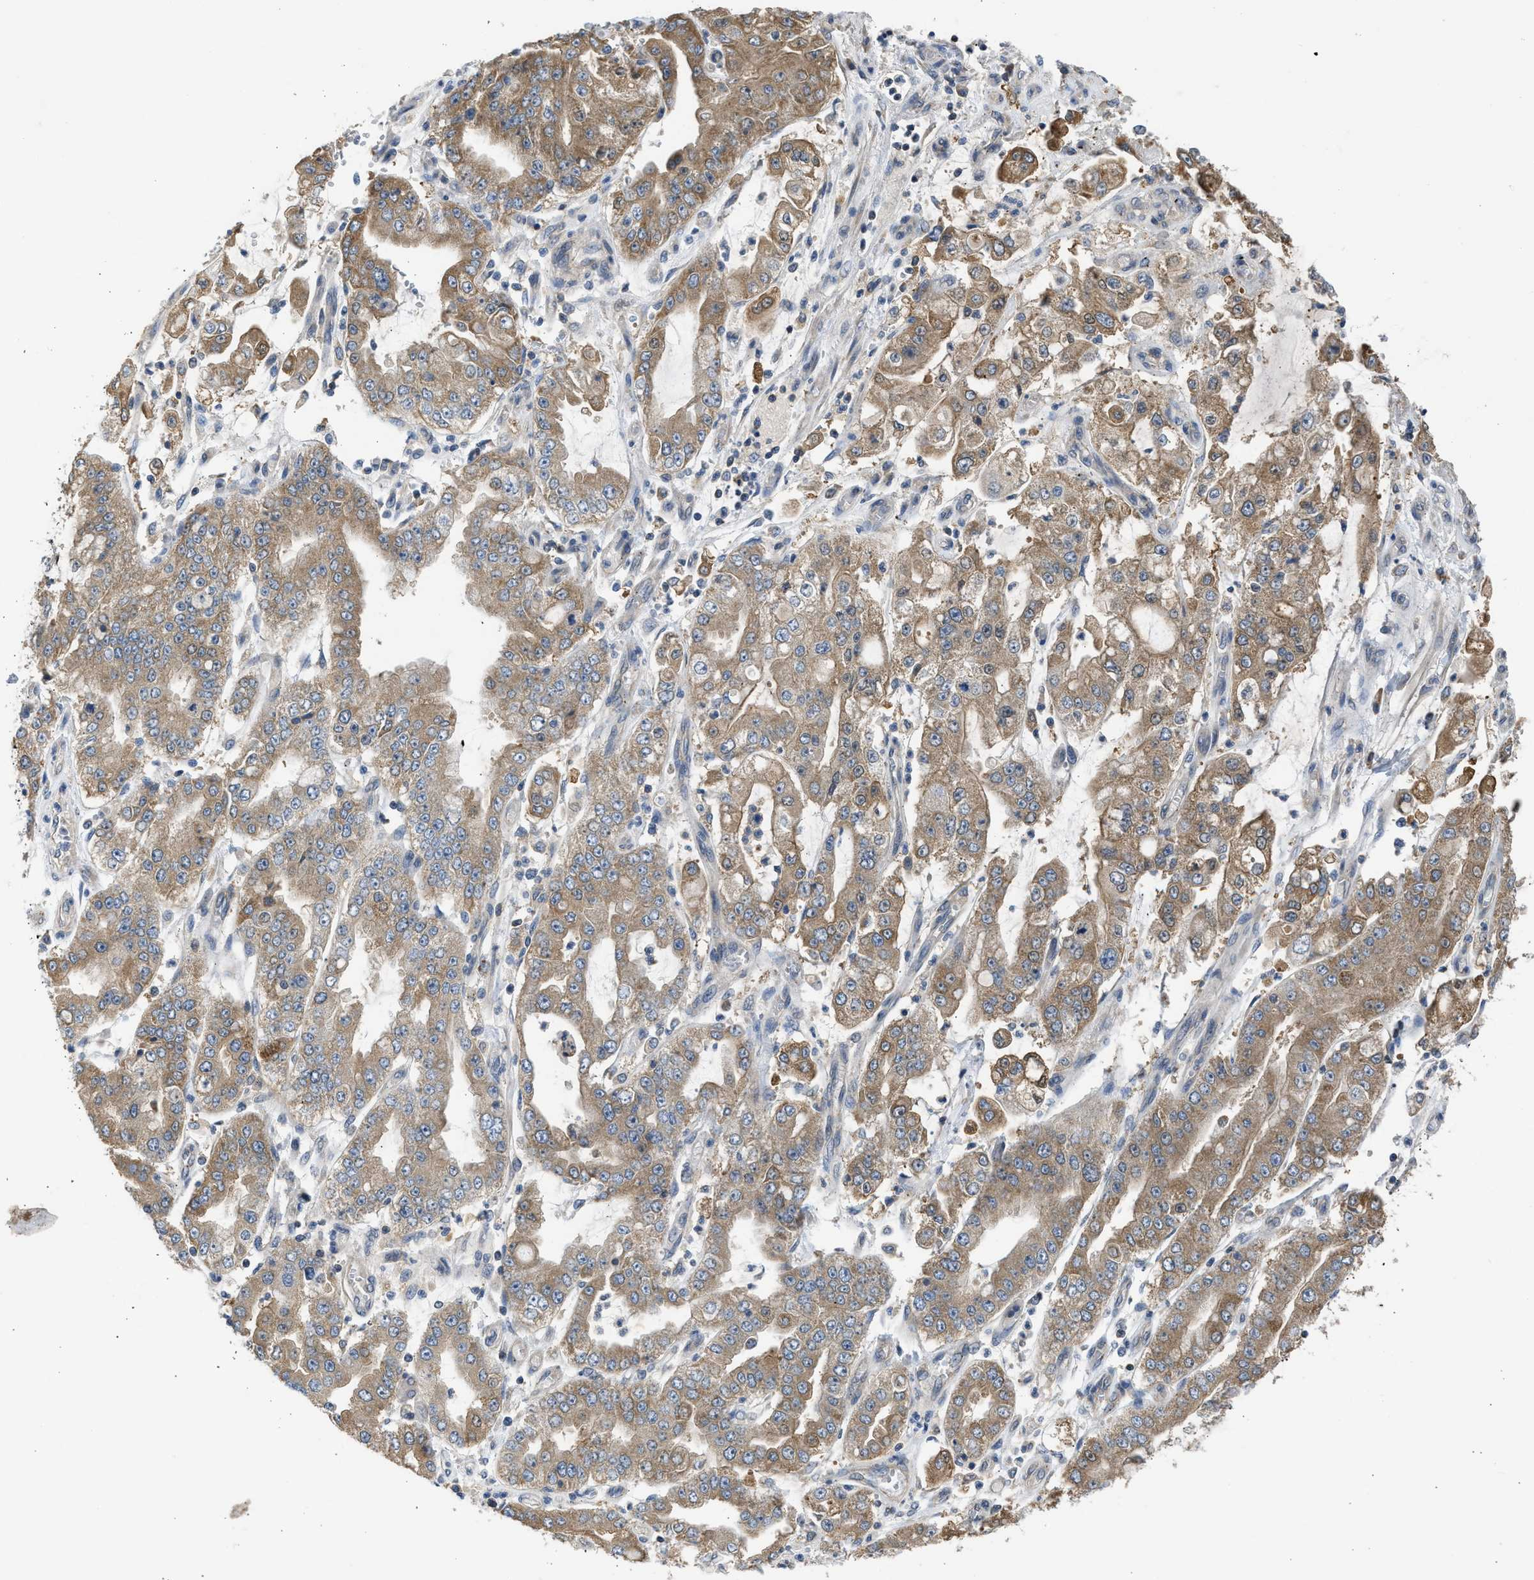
{"staining": {"intensity": "moderate", "quantity": ">75%", "location": "cytoplasmic/membranous"}, "tissue": "stomach cancer", "cell_type": "Tumor cells", "image_type": "cancer", "snomed": [{"axis": "morphology", "description": "Adenocarcinoma, NOS"}, {"axis": "topography", "description": "Stomach"}], "caption": "IHC image of human stomach cancer stained for a protein (brown), which reveals medium levels of moderate cytoplasmic/membranous expression in approximately >75% of tumor cells.", "gene": "CYP1A1", "patient": {"sex": "male", "age": 76}}